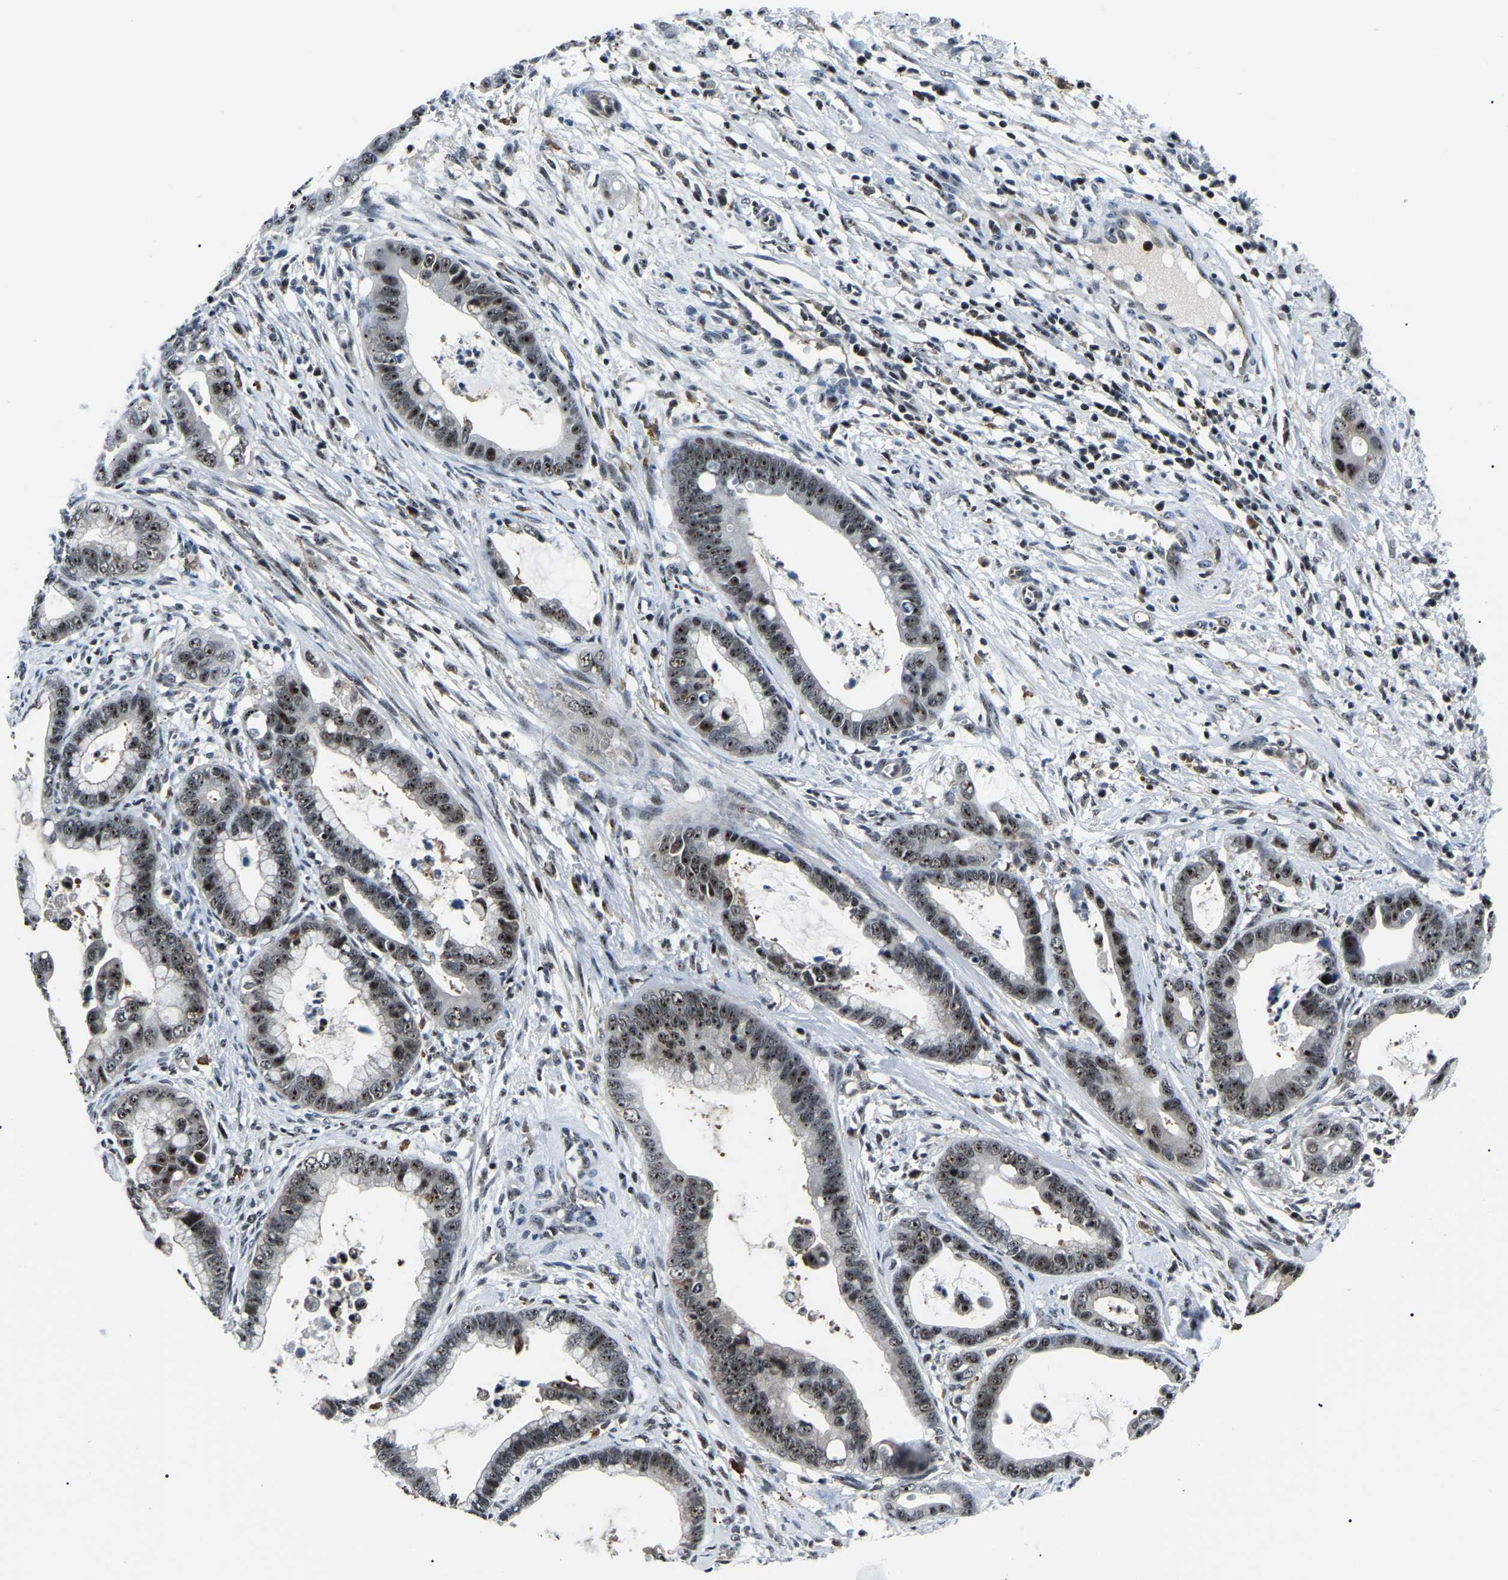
{"staining": {"intensity": "strong", "quantity": ">75%", "location": "nuclear"}, "tissue": "cervical cancer", "cell_type": "Tumor cells", "image_type": "cancer", "snomed": [{"axis": "morphology", "description": "Adenocarcinoma, NOS"}, {"axis": "topography", "description": "Cervix"}], "caption": "Cervical cancer tissue displays strong nuclear staining in approximately >75% of tumor cells, visualized by immunohistochemistry.", "gene": "RRP1B", "patient": {"sex": "female", "age": 44}}